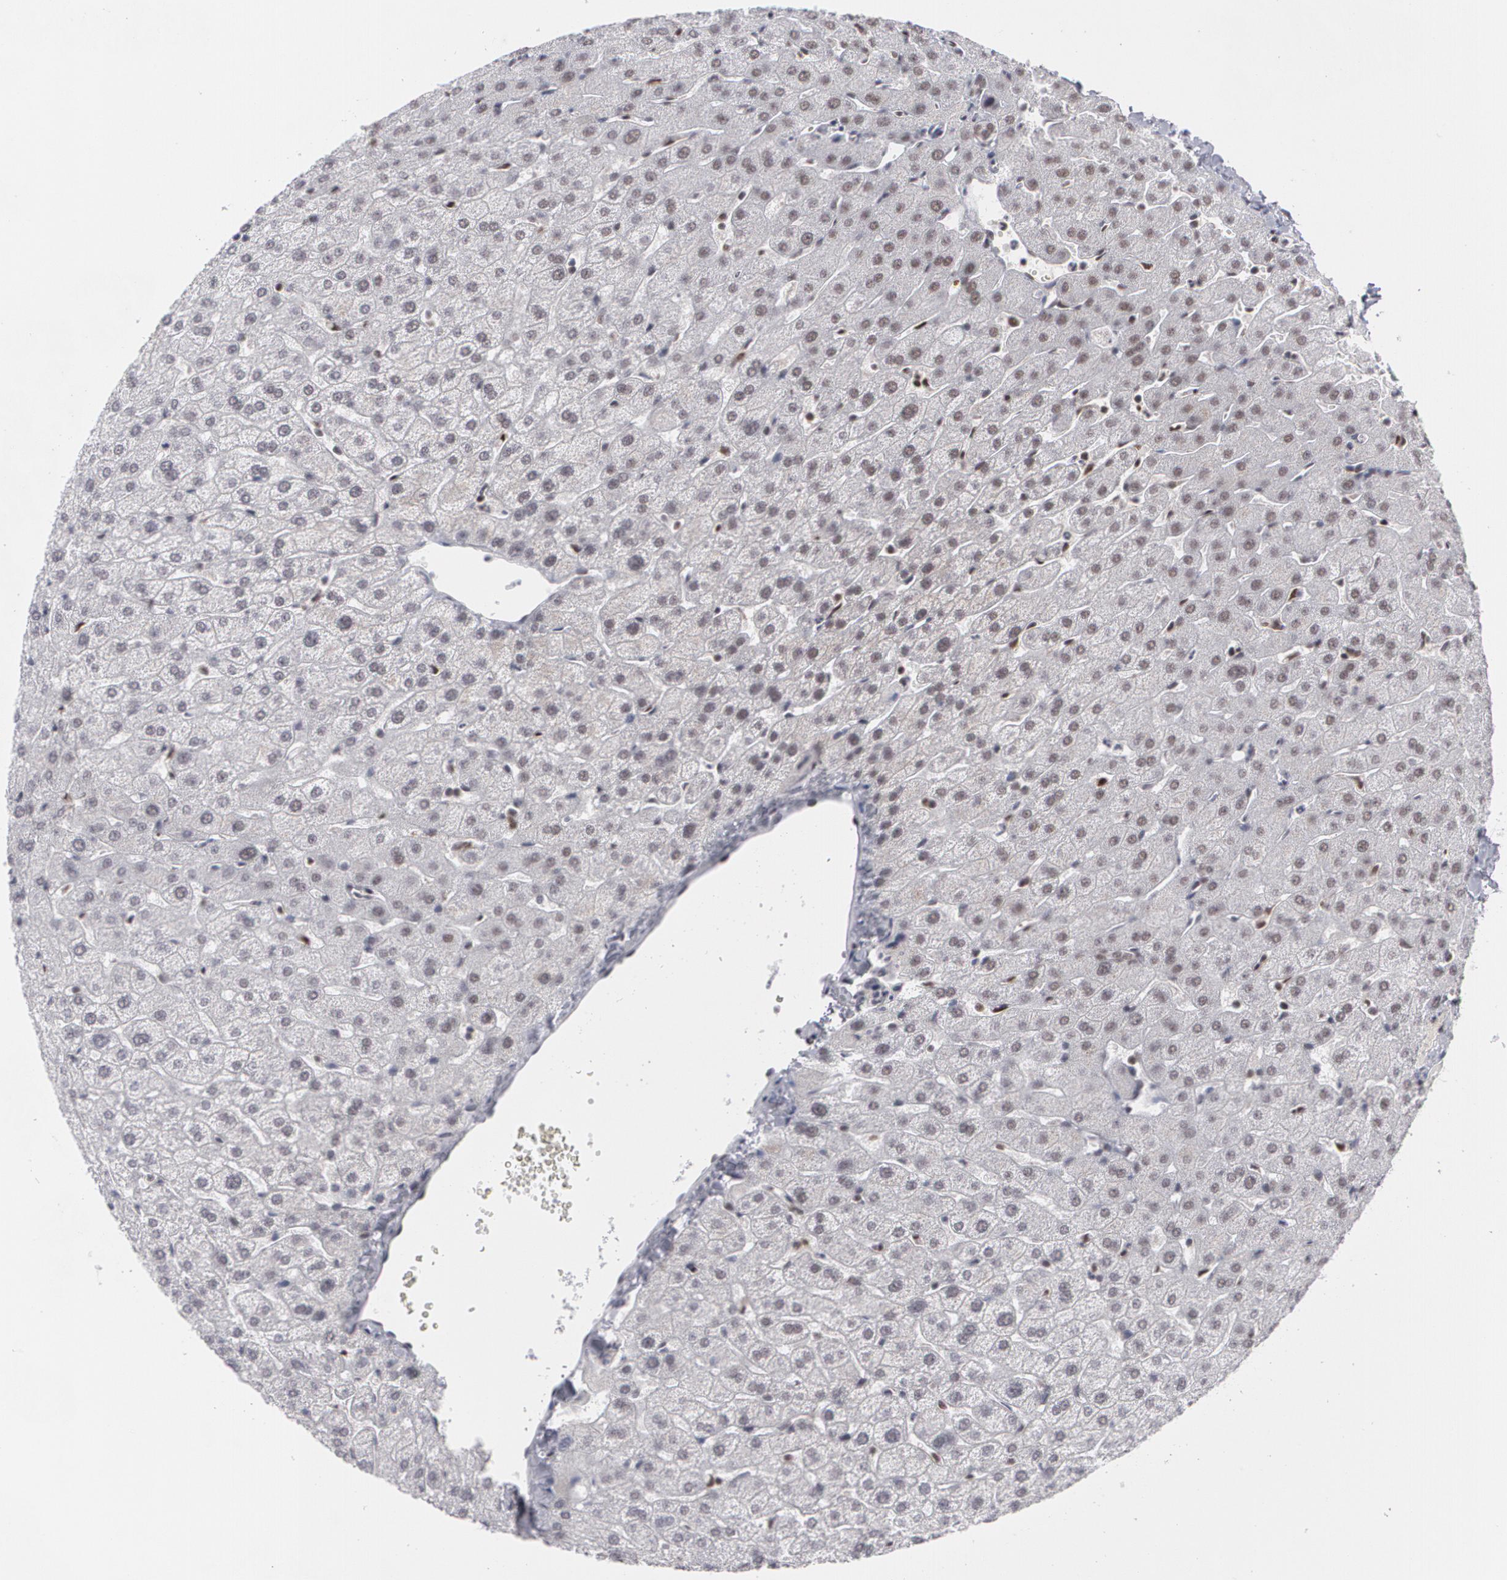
{"staining": {"intensity": "weak", "quantity": ">75%", "location": "cytoplasmic/membranous"}, "tissue": "liver", "cell_type": "Cholangiocytes", "image_type": "normal", "snomed": [{"axis": "morphology", "description": "Normal tissue, NOS"}, {"axis": "morphology", "description": "Fibrosis, NOS"}, {"axis": "topography", "description": "Liver"}], "caption": "Human liver stained with a brown dye shows weak cytoplasmic/membranous positive expression in about >75% of cholangiocytes.", "gene": "MCL1", "patient": {"sex": "female", "age": 29}}